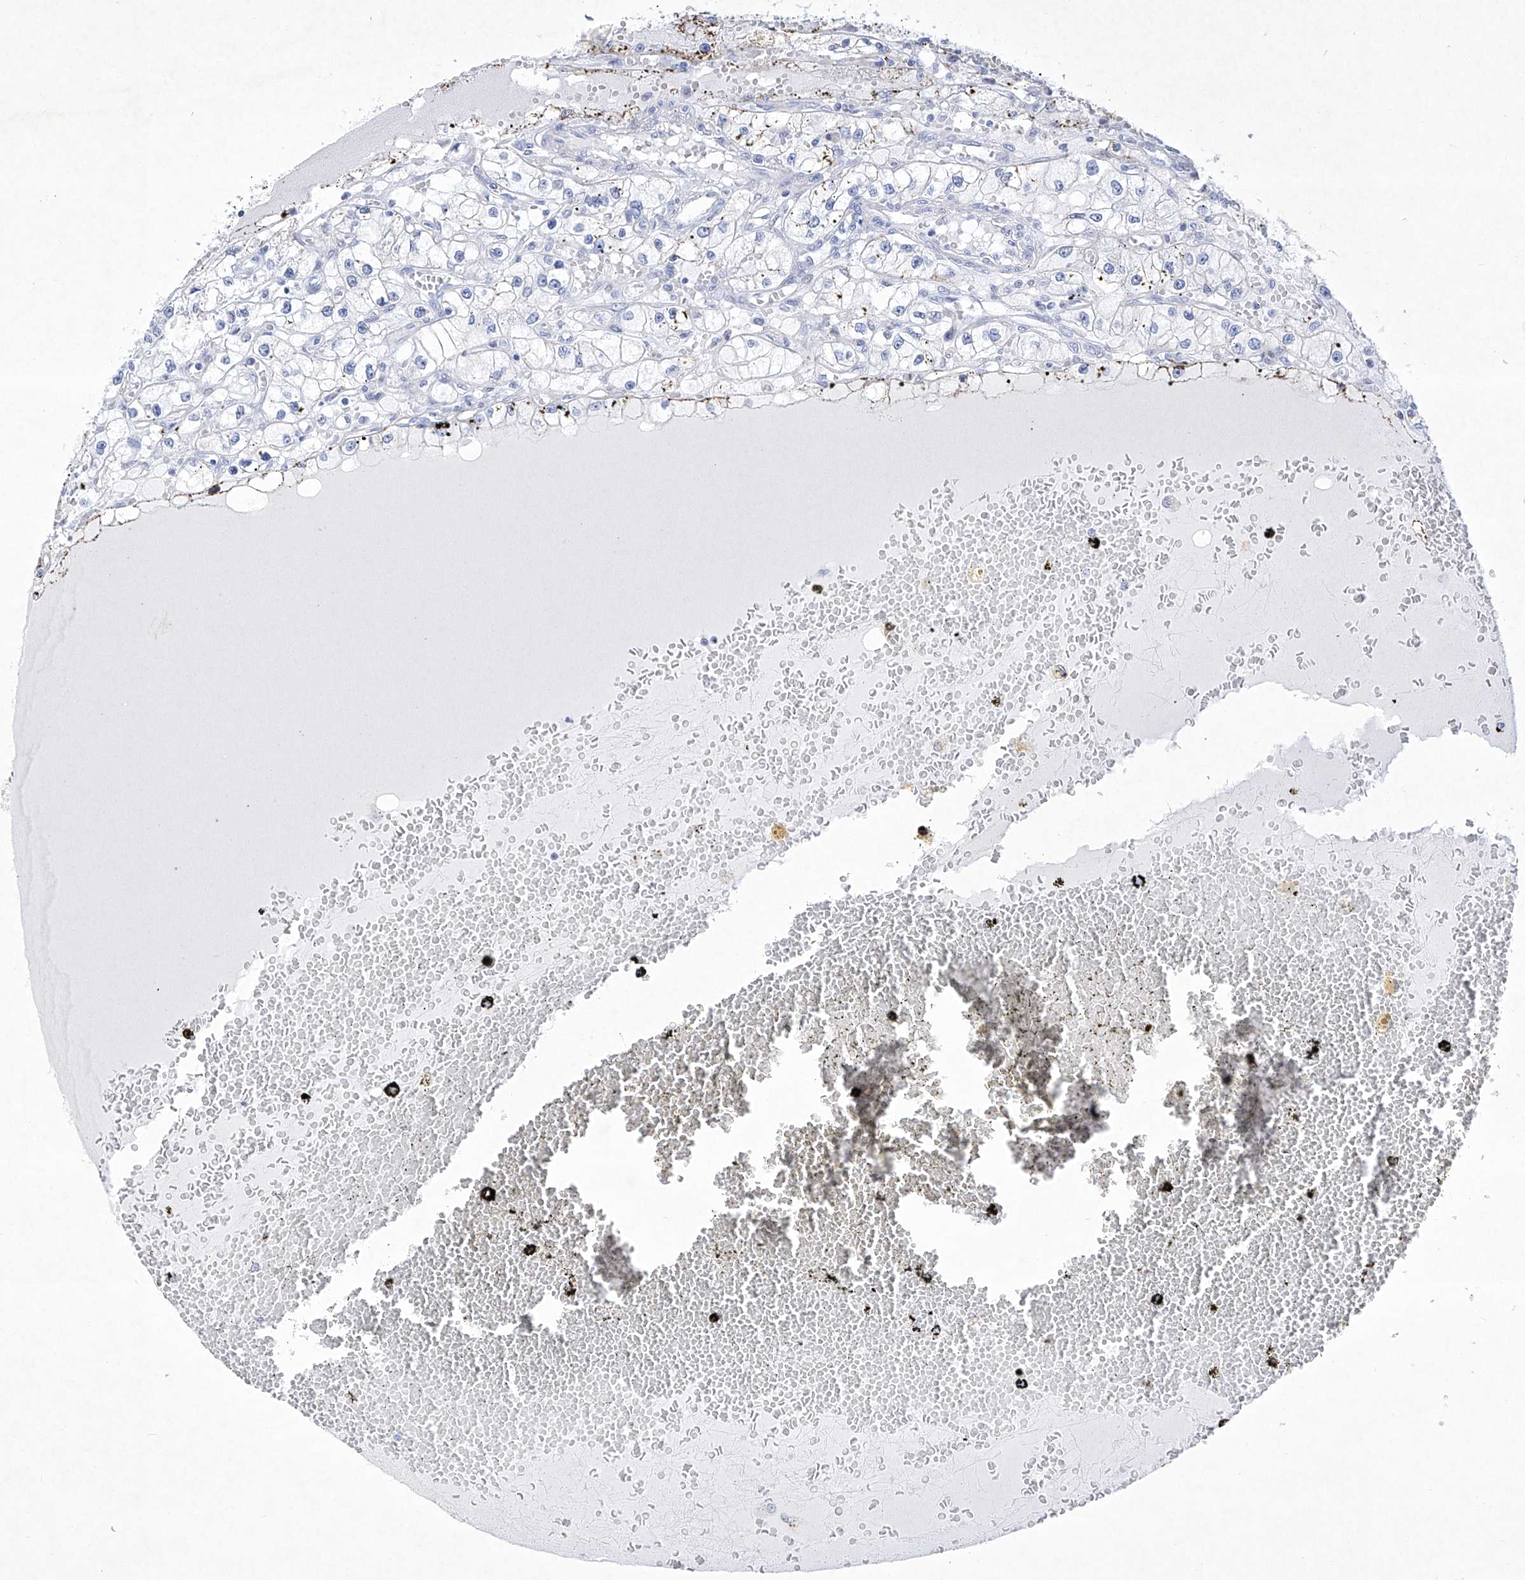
{"staining": {"intensity": "moderate", "quantity": "<25%", "location": "cytoplasmic/membranous"}, "tissue": "renal cancer", "cell_type": "Tumor cells", "image_type": "cancer", "snomed": [{"axis": "morphology", "description": "Adenocarcinoma, NOS"}, {"axis": "topography", "description": "Kidney"}], "caption": "Human renal adenocarcinoma stained for a protein (brown) demonstrates moderate cytoplasmic/membranous positive expression in about <25% of tumor cells.", "gene": "C1orf87", "patient": {"sex": "male", "age": 56}}